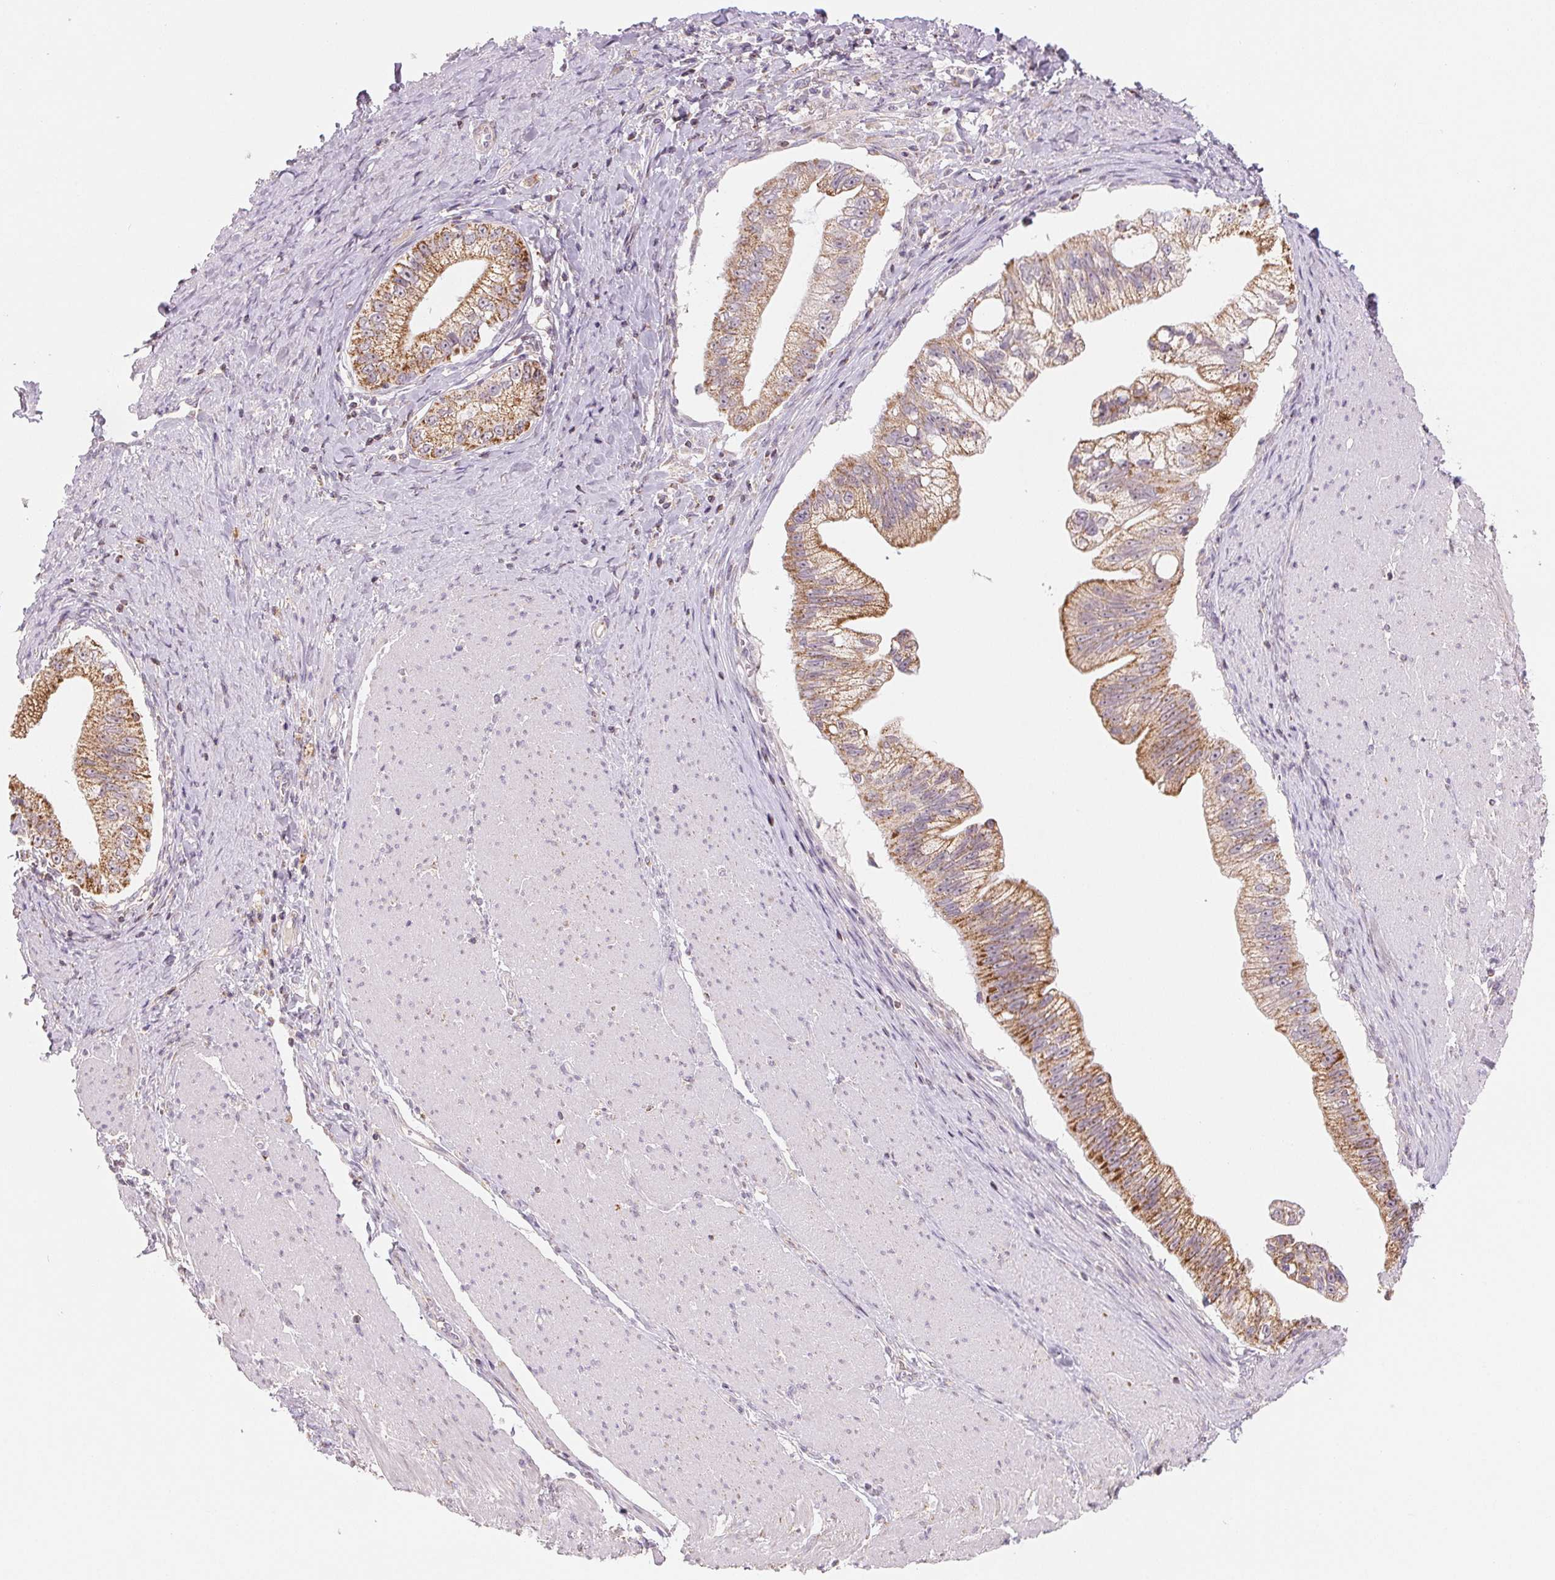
{"staining": {"intensity": "moderate", "quantity": ">75%", "location": "cytoplasmic/membranous"}, "tissue": "pancreatic cancer", "cell_type": "Tumor cells", "image_type": "cancer", "snomed": [{"axis": "morphology", "description": "Adenocarcinoma, NOS"}, {"axis": "topography", "description": "Pancreas"}], "caption": "Moderate cytoplasmic/membranous protein staining is seen in approximately >75% of tumor cells in adenocarcinoma (pancreatic).", "gene": "HINT2", "patient": {"sex": "male", "age": 70}}